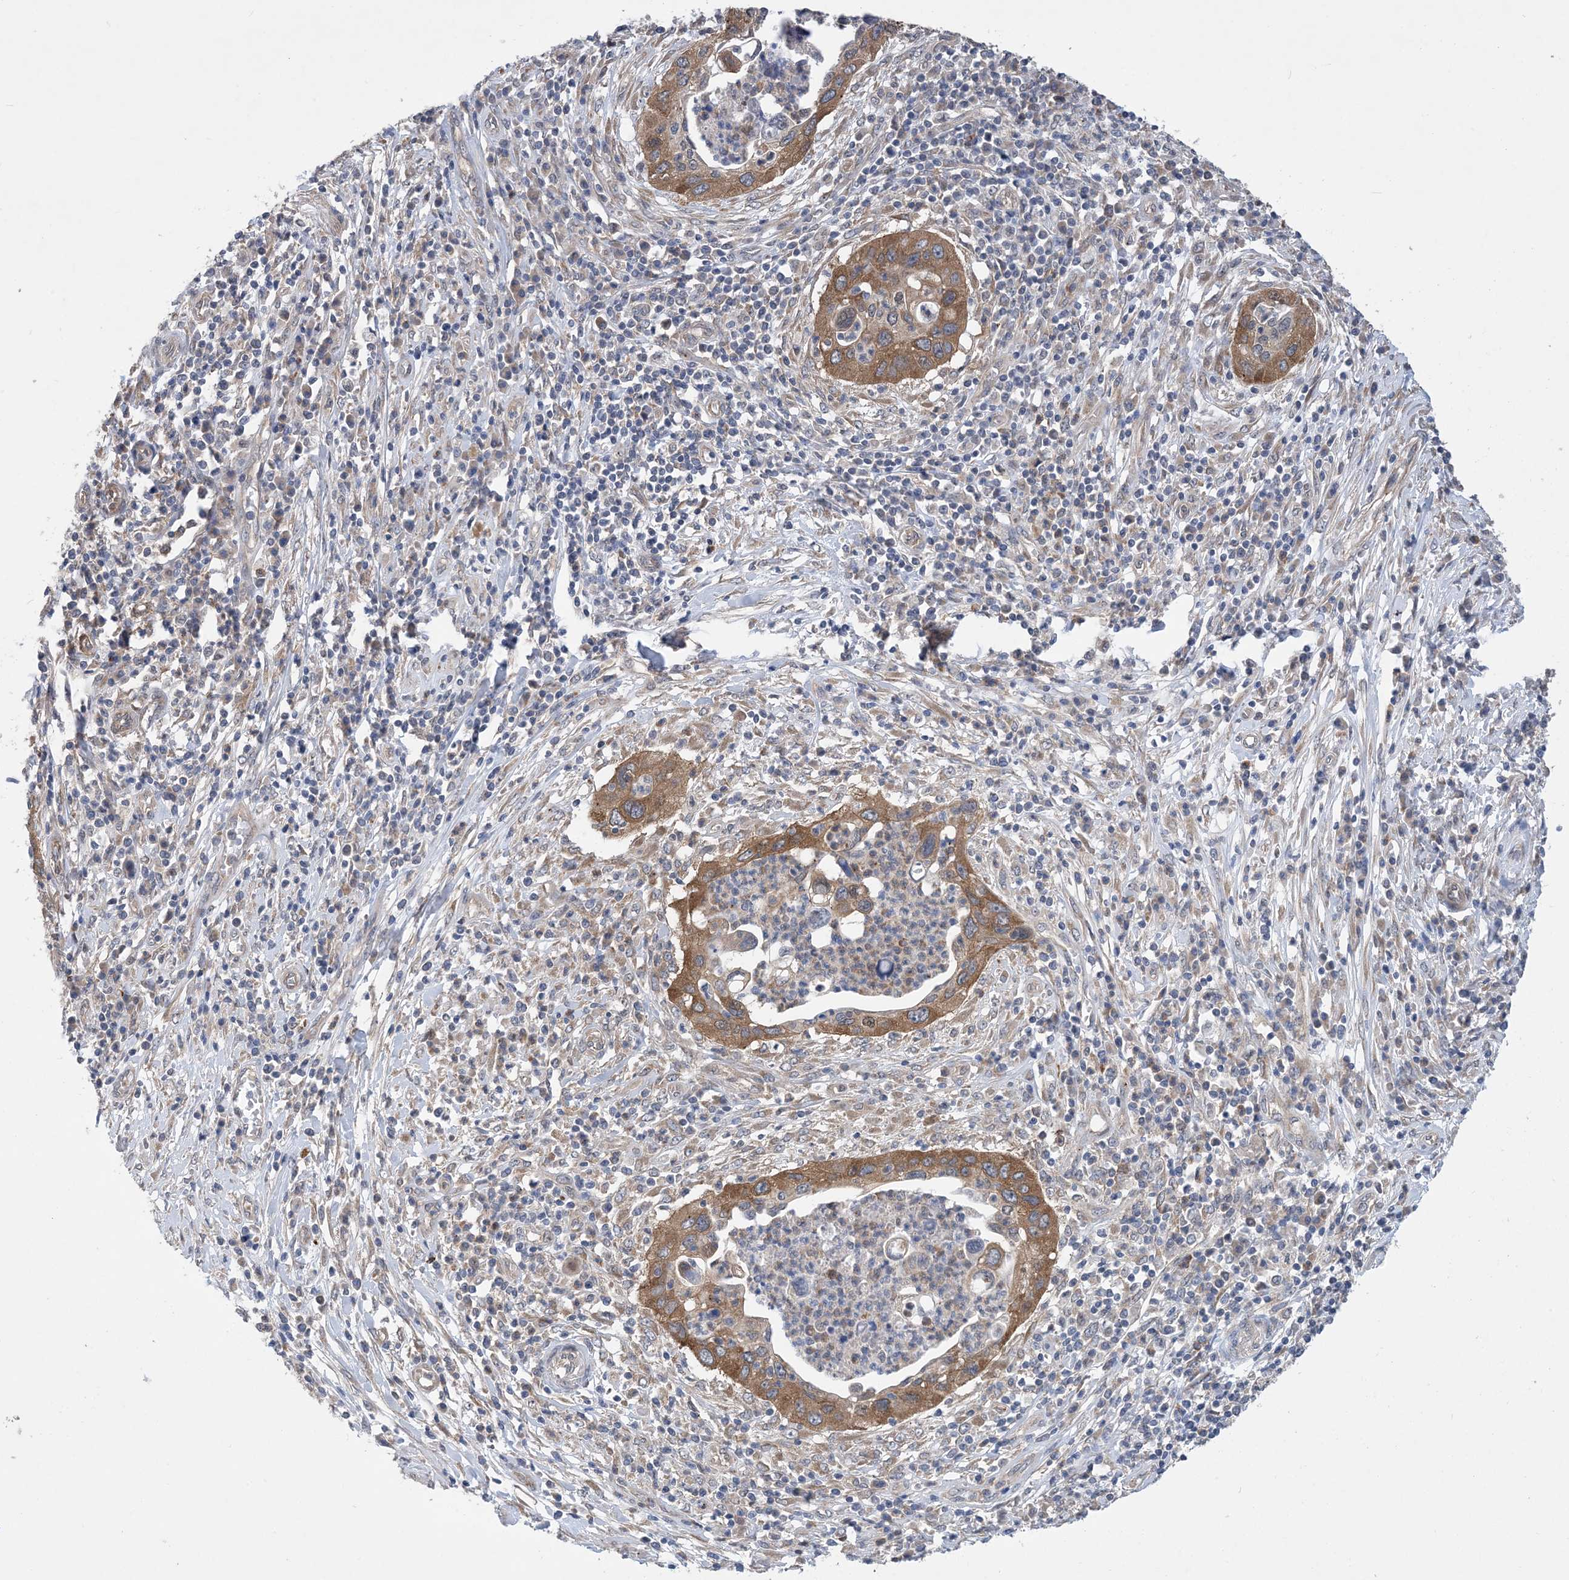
{"staining": {"intensity": "moderate", "quantity": "25%-75%", "location": "cytoplasmic/membranous"}, "tissue": "cervical cancer", "cell_type": "Tumor cells", "image_type": "cancer", "snomed": [{"axis": "morphology", "description": "Squamous cell carcinoma, NOS"}, {"axis": "topography", "description": "Cervix"}], "caption": "High-power microscopy captured an immunohistochemistry (IHC) image of cervical cancer (squamous cell carcinoma), revealing moderate cytoplasmic/membranous staining in approximately 25%-75% of tumor cells. The staining was performed using DAB (3,3'-diaminobenzidine) to visualize the protein expression in brown, while the nuclei were stained in blue with hematoxylin (Magnification: 20x).", "gene": "EHBP1", "patient": {"sex": "female", "age": 38}}